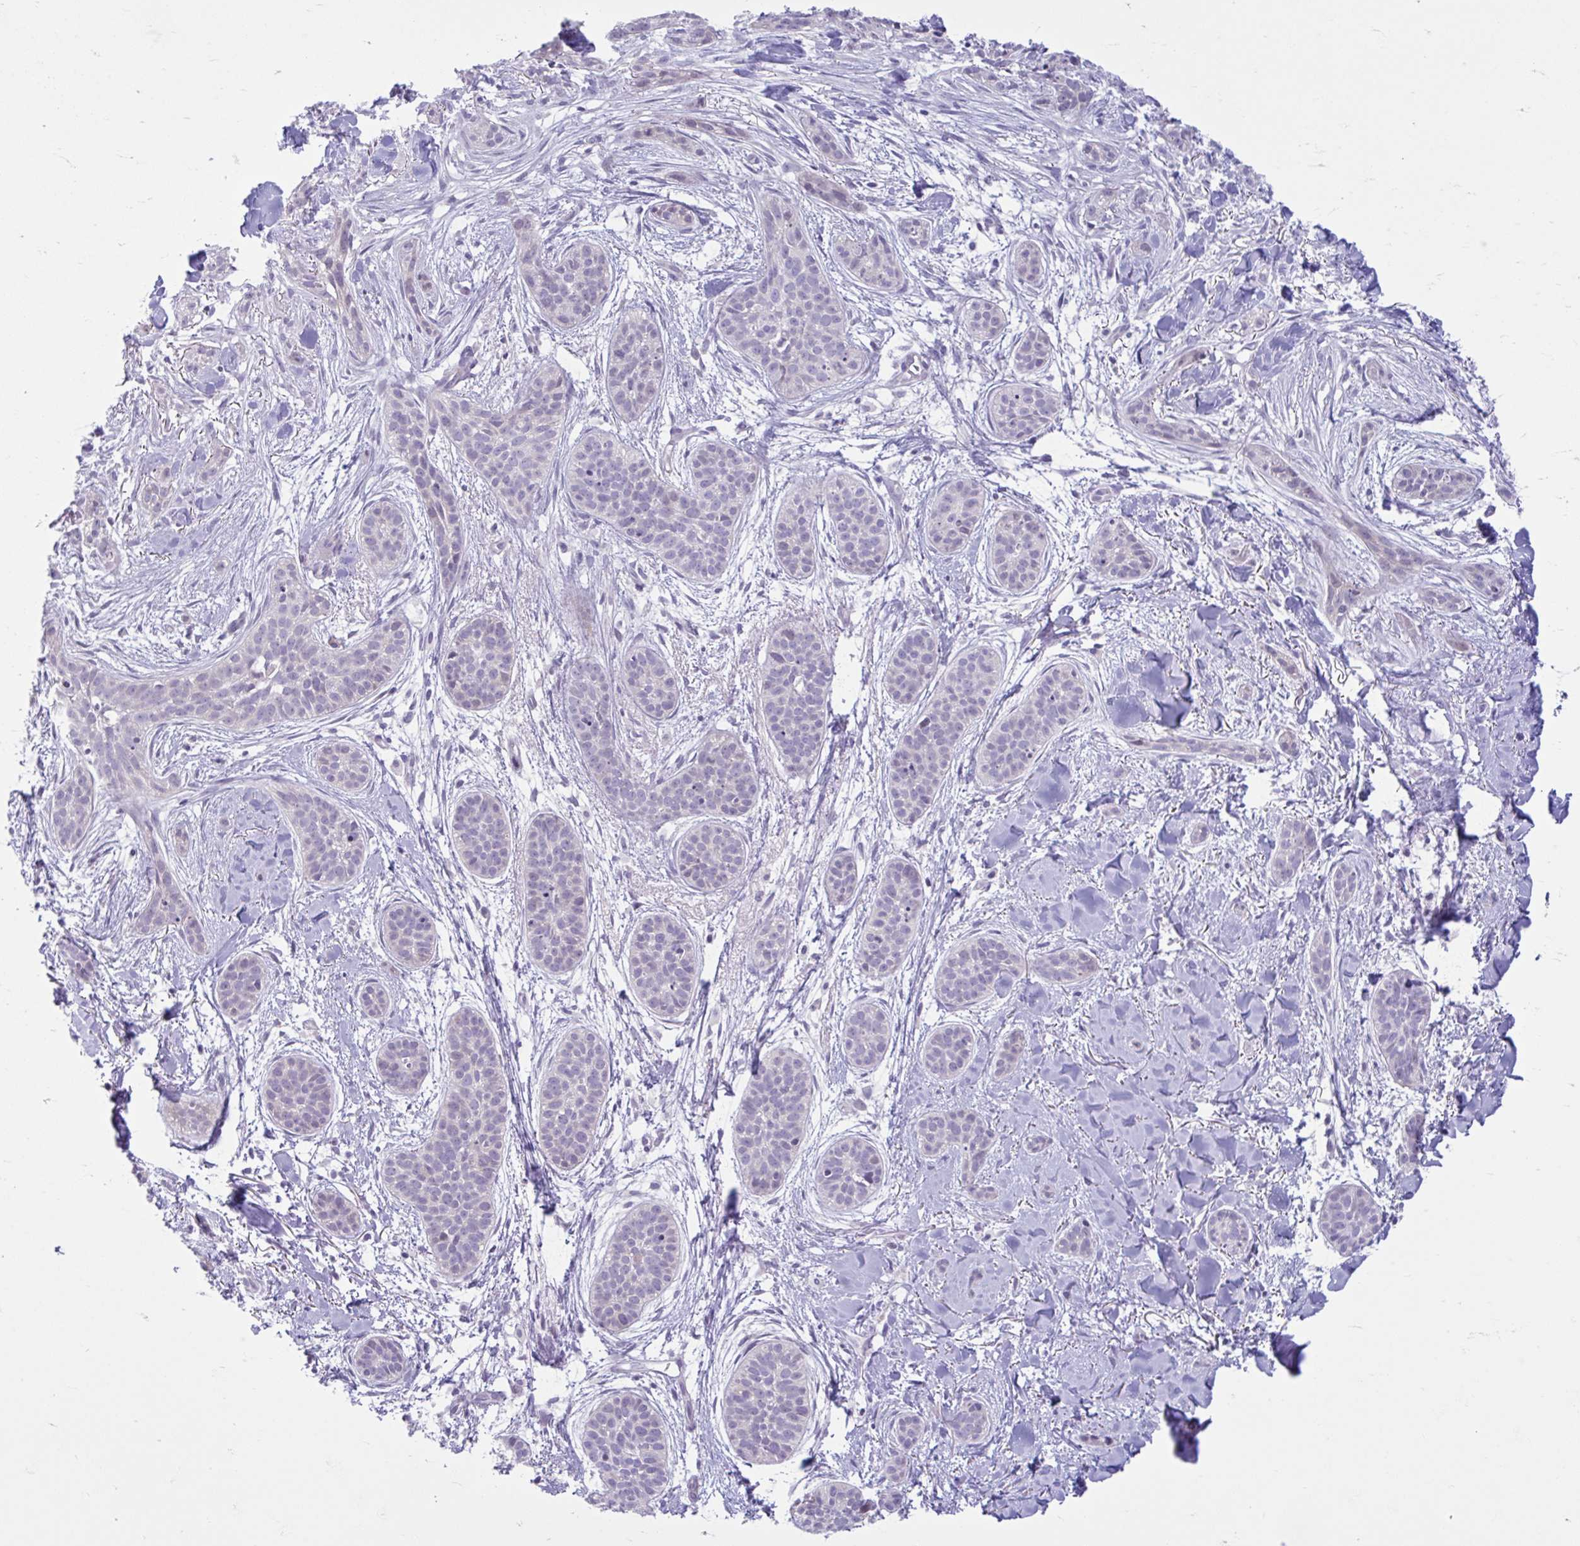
{"staining": {"intensity": "negative", "quantity": "none", "location": "none"}, "tissue": "skin cancer", "cell_type": "Tumor cells", "image_type": "cancer", "snomed": [{"axis": "morphology", "description": "Basal cell carcinoma"}, {"axis": "topography", "description": "Skin"}], "caption": "IHC image of neoplastic tissue: skin cancer (basal cell carcinoma) stained with DAB demonstrates no significant protein positivity in tumor cells.", "gene": "FAM153A", "patient": {"sex": "male", "age": 52}}